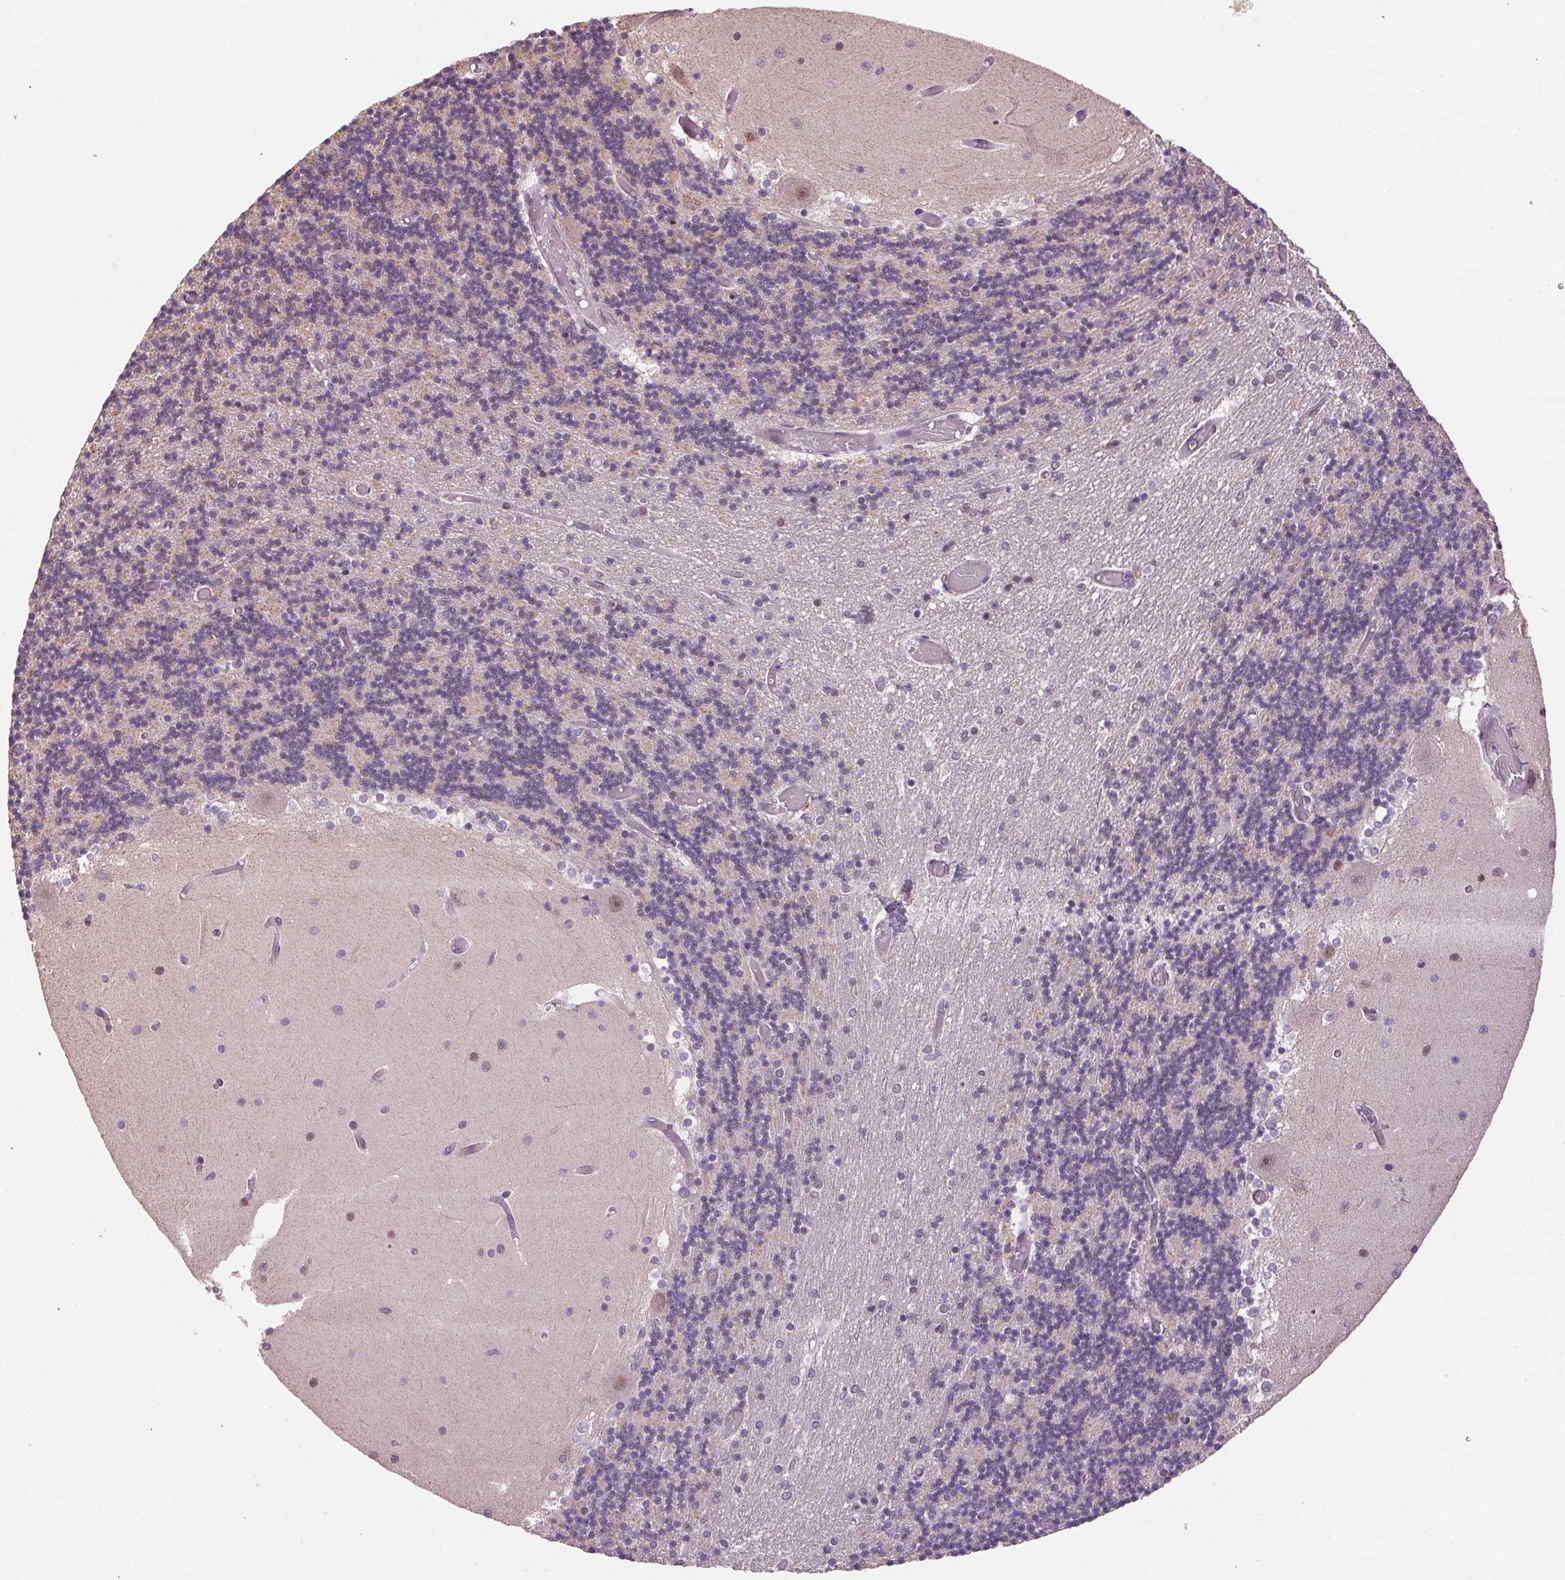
{"staining": {"intensity": "moderate", "quantity": "25%-75%", "location": "nuclear"}, "tissue": "cerebellum", "cell_type": "Cells in granular layer", "image_type": "normal", "snomed": [{"axis": "morphology", "description": "Normal tissue, NOS"}, {"axis": "topography", "description": "Cerebellum"}], "caption": "A high-resolution micrograph shows immunohistochemistry (IHC) staining of benign cerebellum, which reveals moderate nuclear expression in approximately 25%-75% of cells in granular layer. (DAB (3,3'-diaminobenzidine) IHC, brown staining for protein, blue staining for nuclei).", "gene": "ZBTB4", "patient": {"sex": "female", "age": 28}}